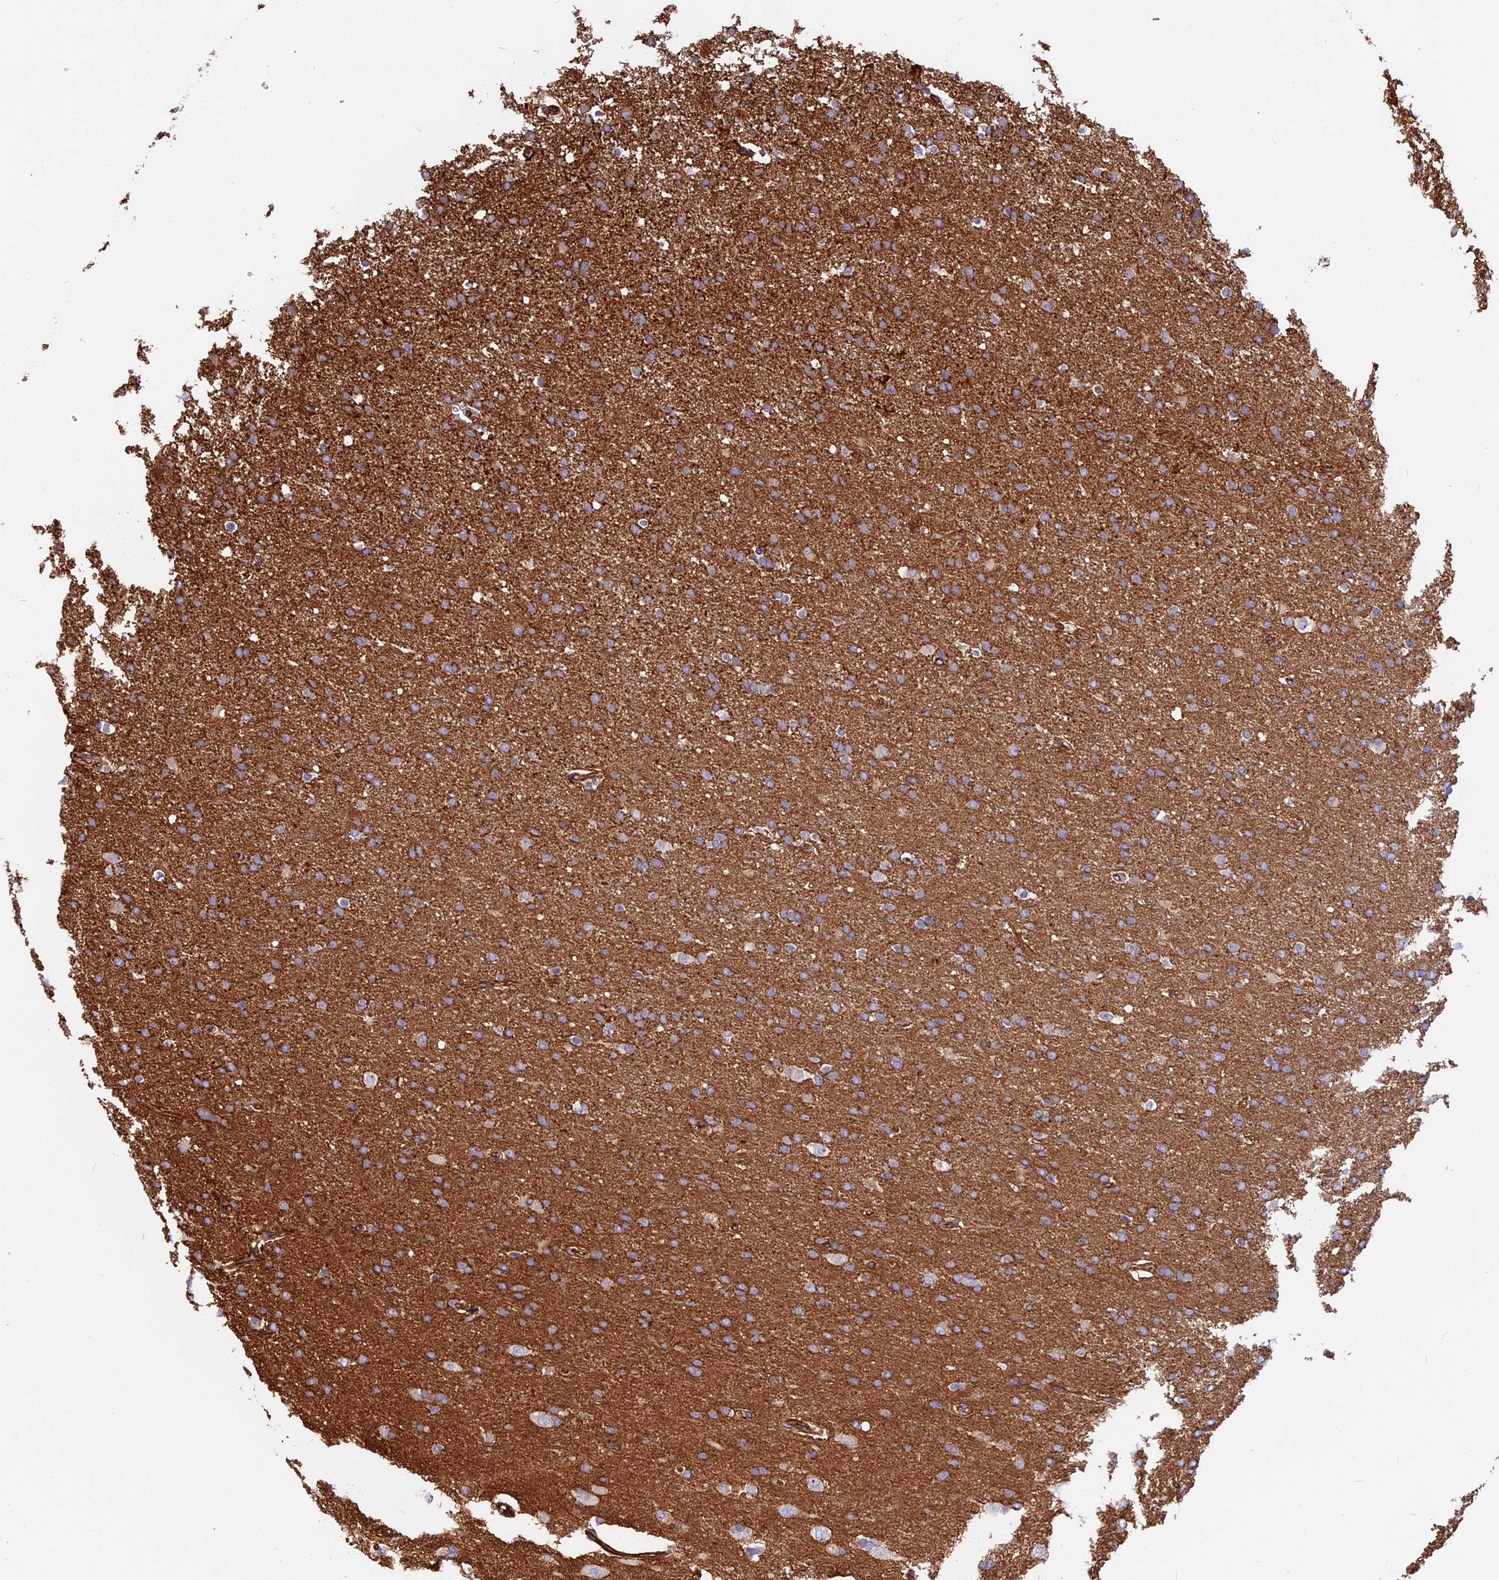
{"staining": {"intensity": "moderate", "quantity": "25%-75%", "location": "cytoplasmic/membranous"}, "tissue": "glioma", "cell_type": "Tumor cells", "image_type": "cancer", "snomed": [{"axis": "morphology", "description": "Glioma, malignant, High grade"}, {"axis": "topography", "description": "Brain"}], "caption": "Immunohistochemistry (DAB) staining of human glioma reveals moderate cytoplasmic/membranous protein positivity in about 25%-75% of tumor cells.", "gene": "CNBD2", "patient": {"sex": "male", "age": 72}}